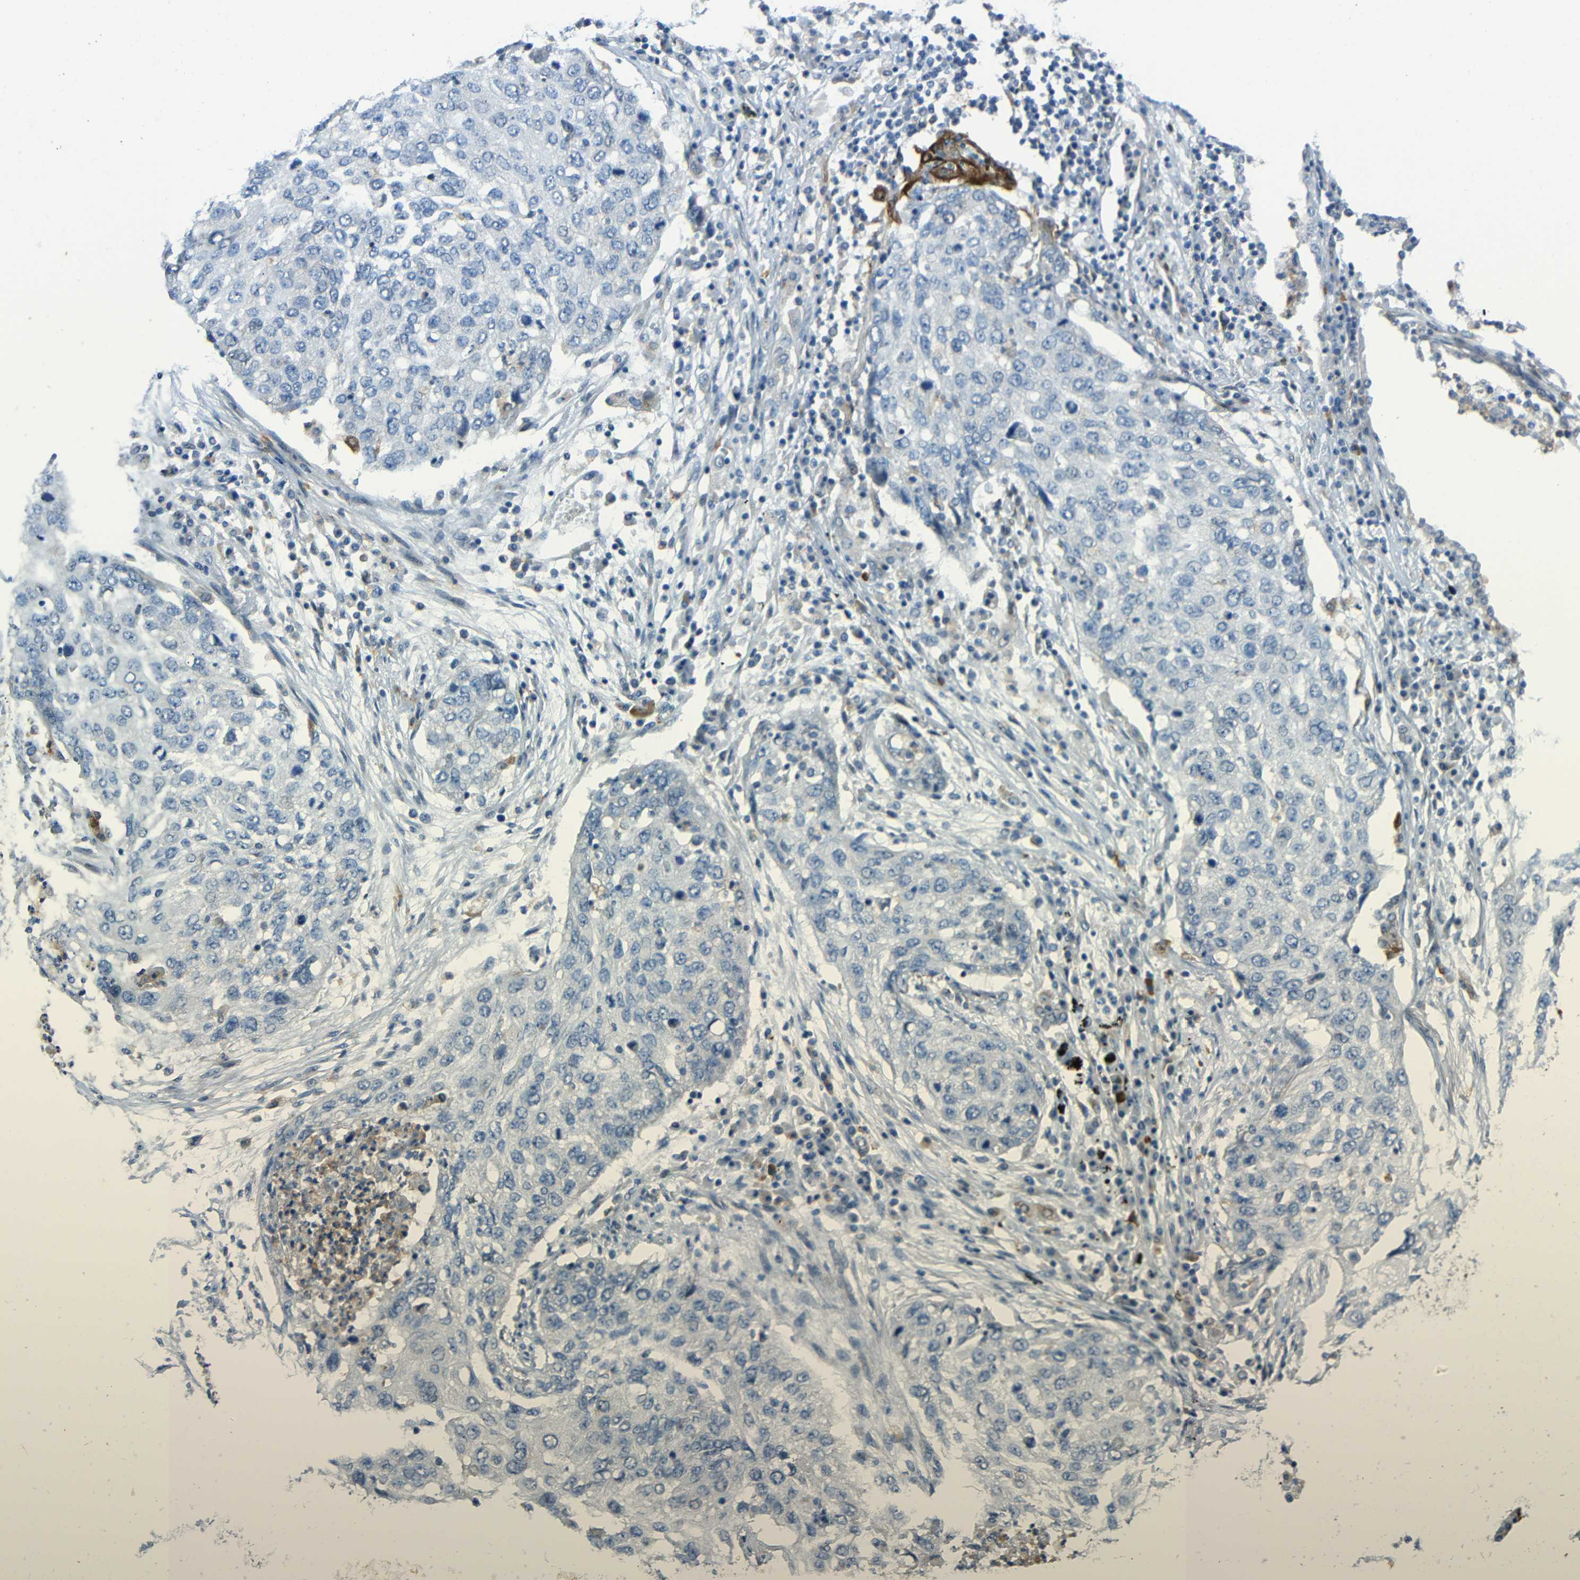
{"staining": {"intensity": "negative", "quantity": "none", "location": "none"}, "tissue": "lung cancer", "cell_type": "Tumor cells", "image_type": "cancer", "snomed": [{"axis": "morphology", "description": "Squamous cell carcinoma, NOS"}, {"axis": "topography", "description": "Lung"}], "caption": "Tumor cells show no significant protein staining in squamous cell carcinoma (lung). (DAB (3,3'-diaminobenzidine) IHC with hematoxylin counter stain).", "gene": "DCLK1", "patient": {"sex": "female", "age": 63}}